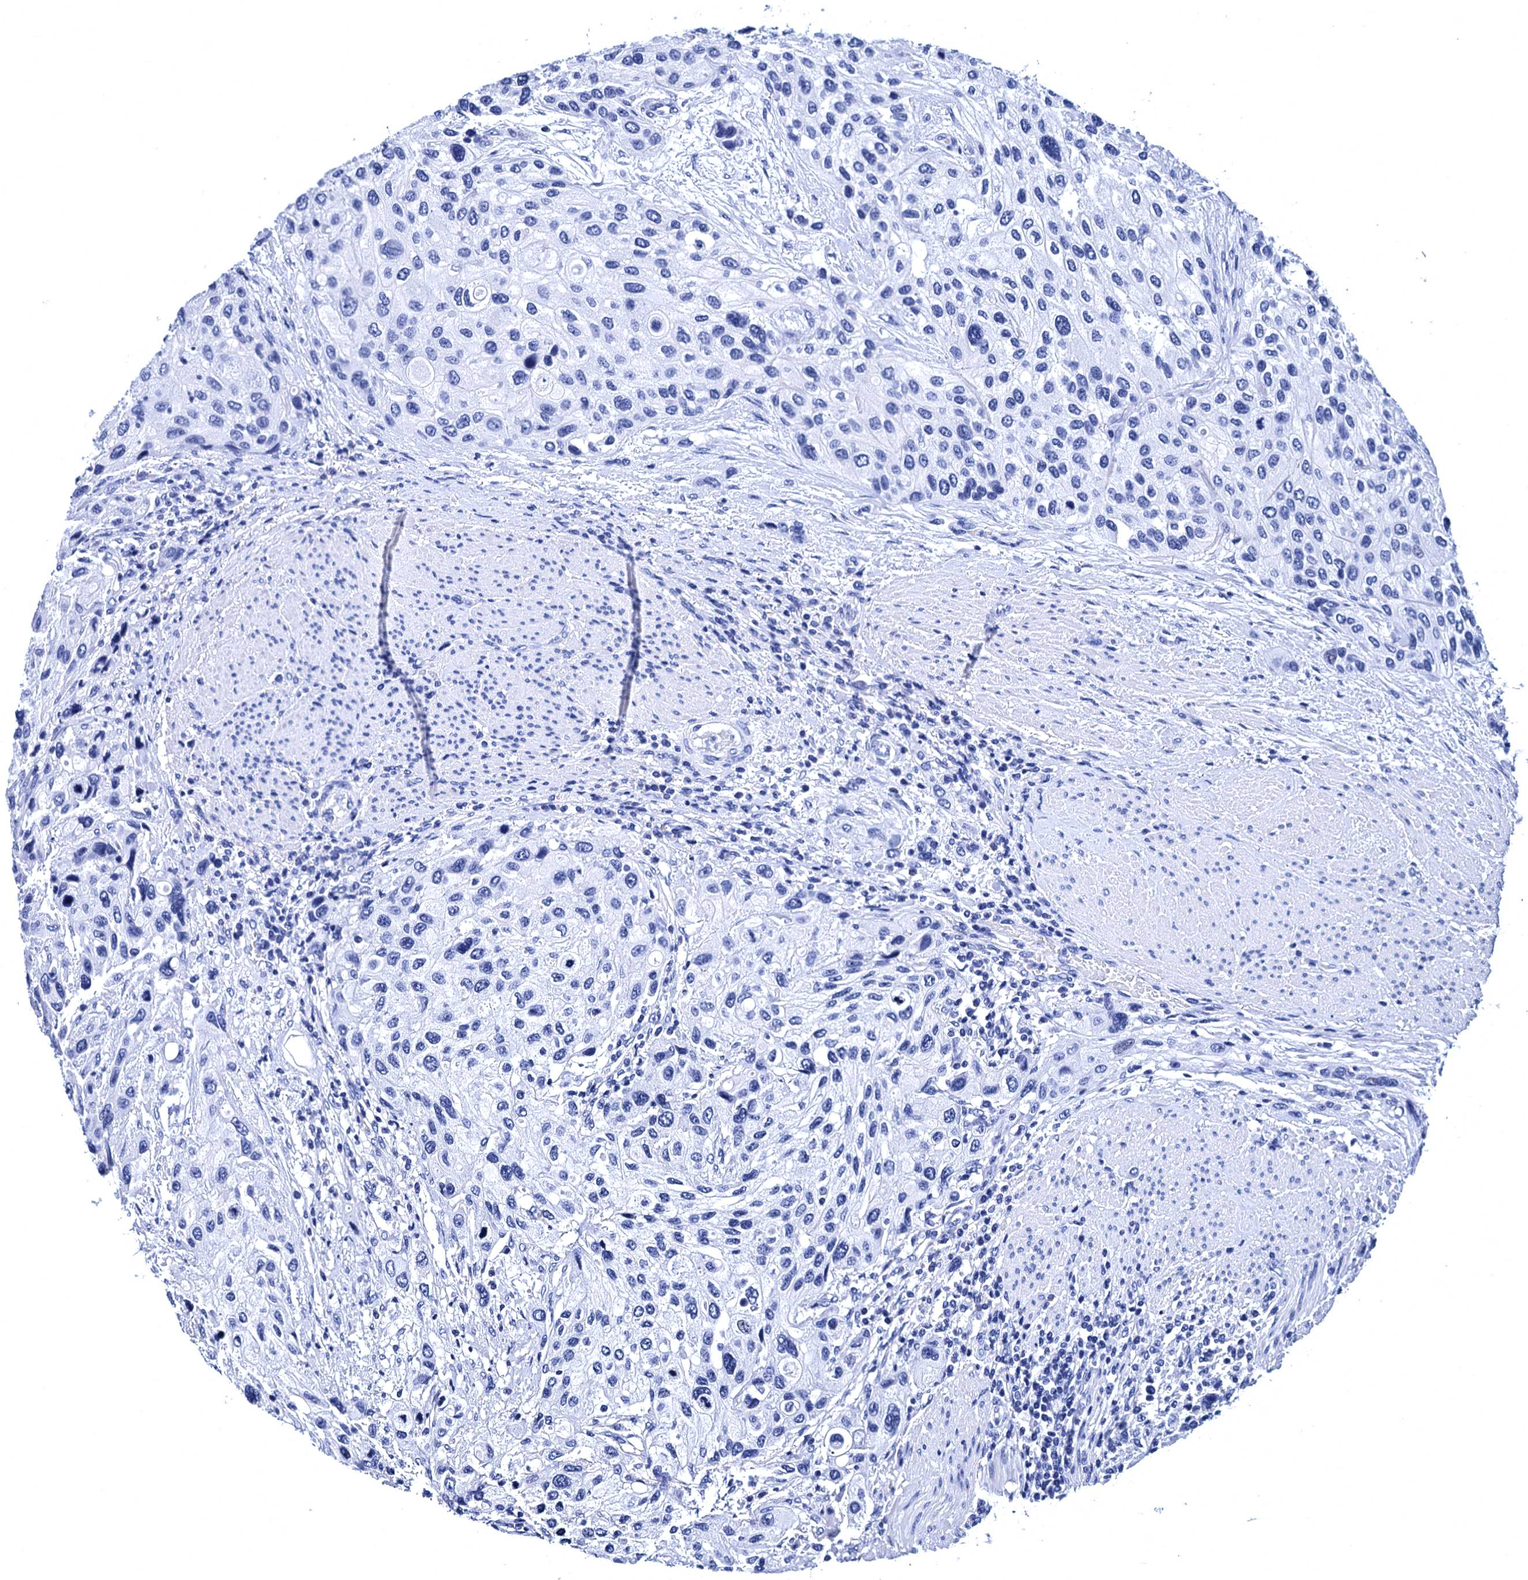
{"staining": {"intensity": "negative", "quantity": "none", "location": "none"}, "tissue": "urothelial cancer", "cell_type": "Tumor cells", "image_type": "cancer", "snomed": [{"axis": "morphology", "description": "Normal tissue, NOS"}, {"axis": "morphology", "description": "Urothelial carcinoma, High grade"}, {"axis": "topography", "description": "Vascular tissue"}, {"axis": "topography", "description": "Urinary bladder"}], "caption": "High power microscopy photomicrograph of an immunohistochemistry (IHC) image of urothelial cancer, revealing no significant positivity in tumor cells.", "gene": "MYBPC3", "patient": {"sex": "female", "age": 56}}